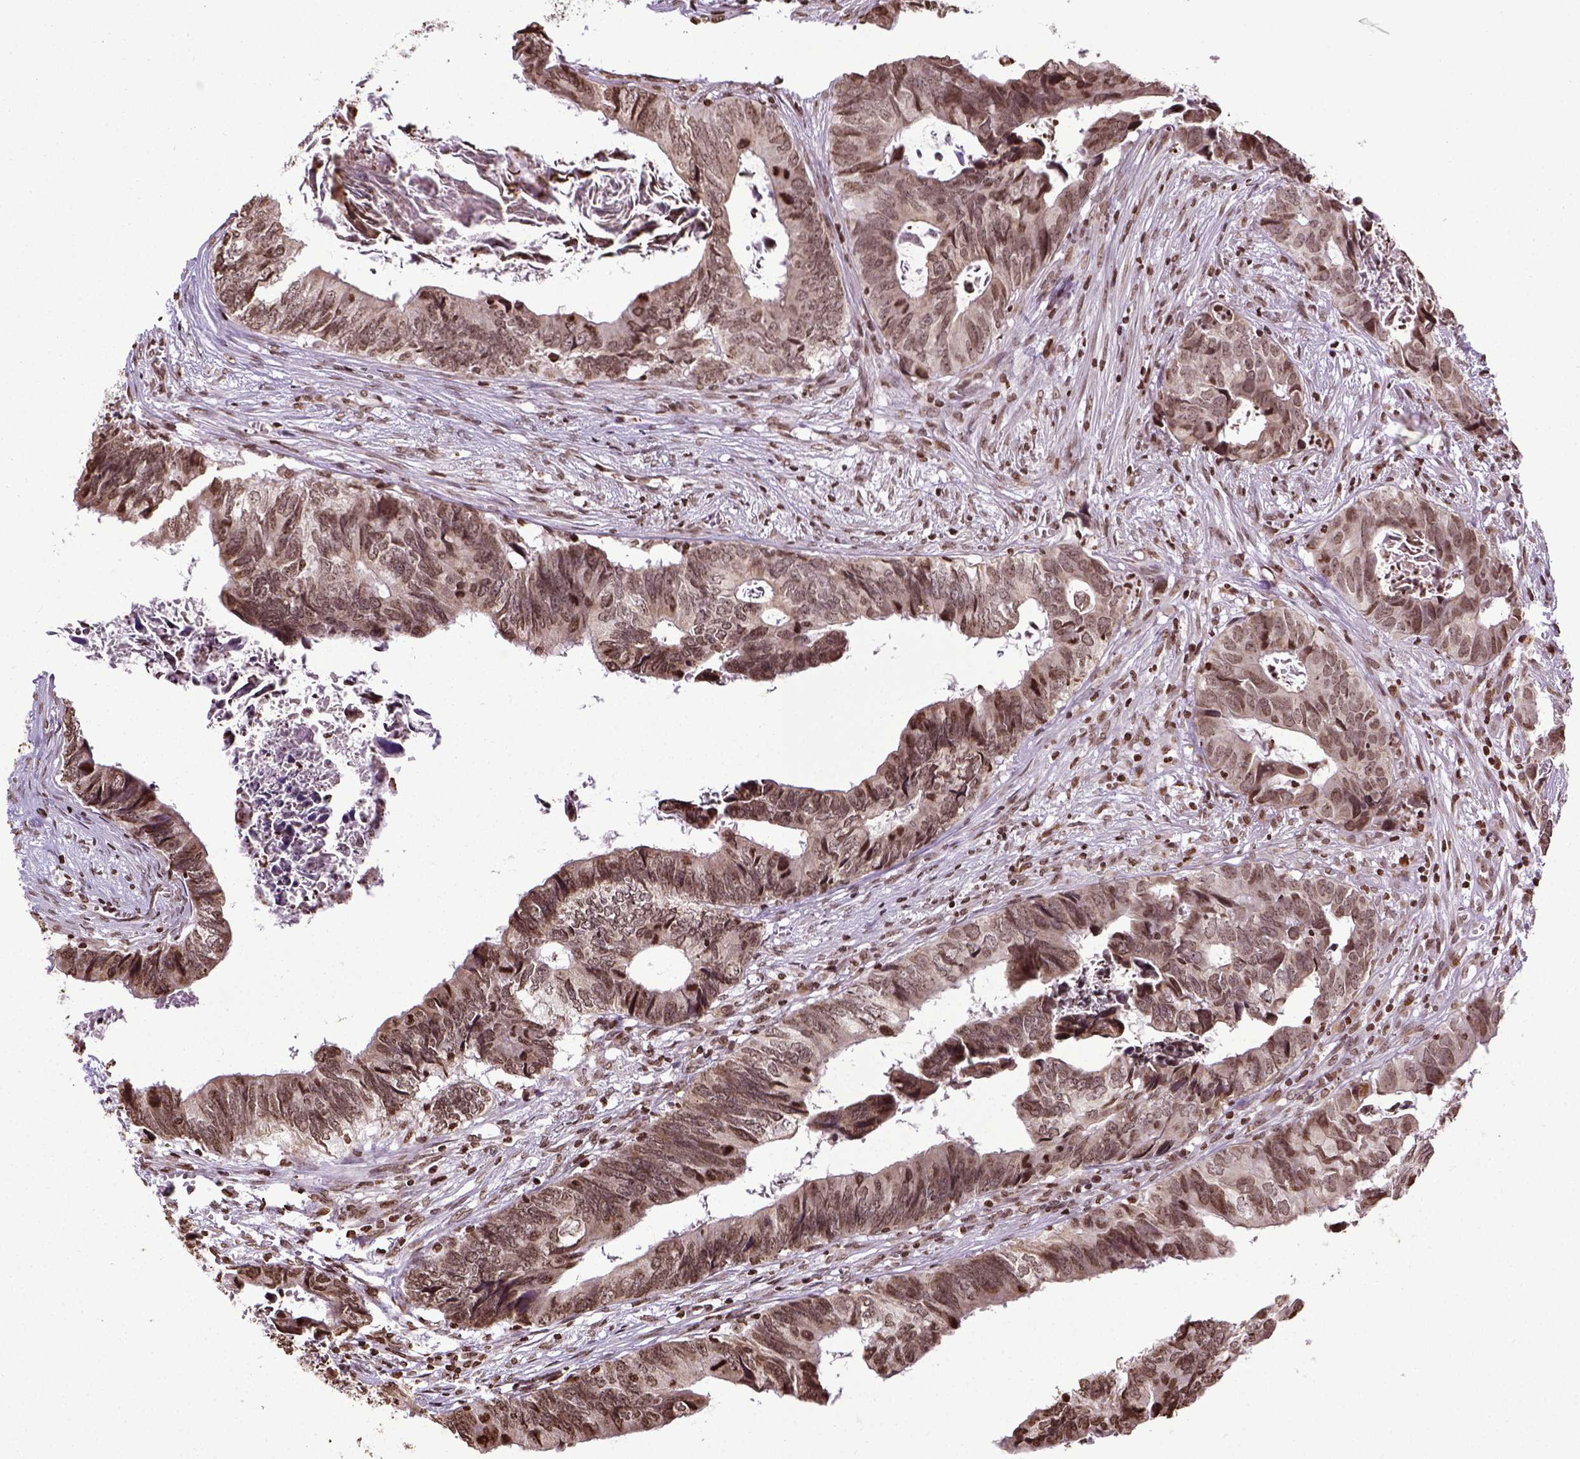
{"staining": {"intensity": "moderate", "quantity": ">75%", "location": "nuclear"}, "tissue": "colorectal cancer", "cell_type": "Tumor cells", "image_type": "cancer", "snomed": [{"axis": "morphology", "description": "Adenocarcinoma, NOS"}, {"axis": "topography", "description": "Colon"}], "caption": "Approximately >75% of tumor cells in adenocarcinoma (colorectal) reveal moderate nuclear protein expression as visualized by brown immunohistochemical staining.", "gene": "ZNF75D", "patient": {"sex": "female", "age": 82}}